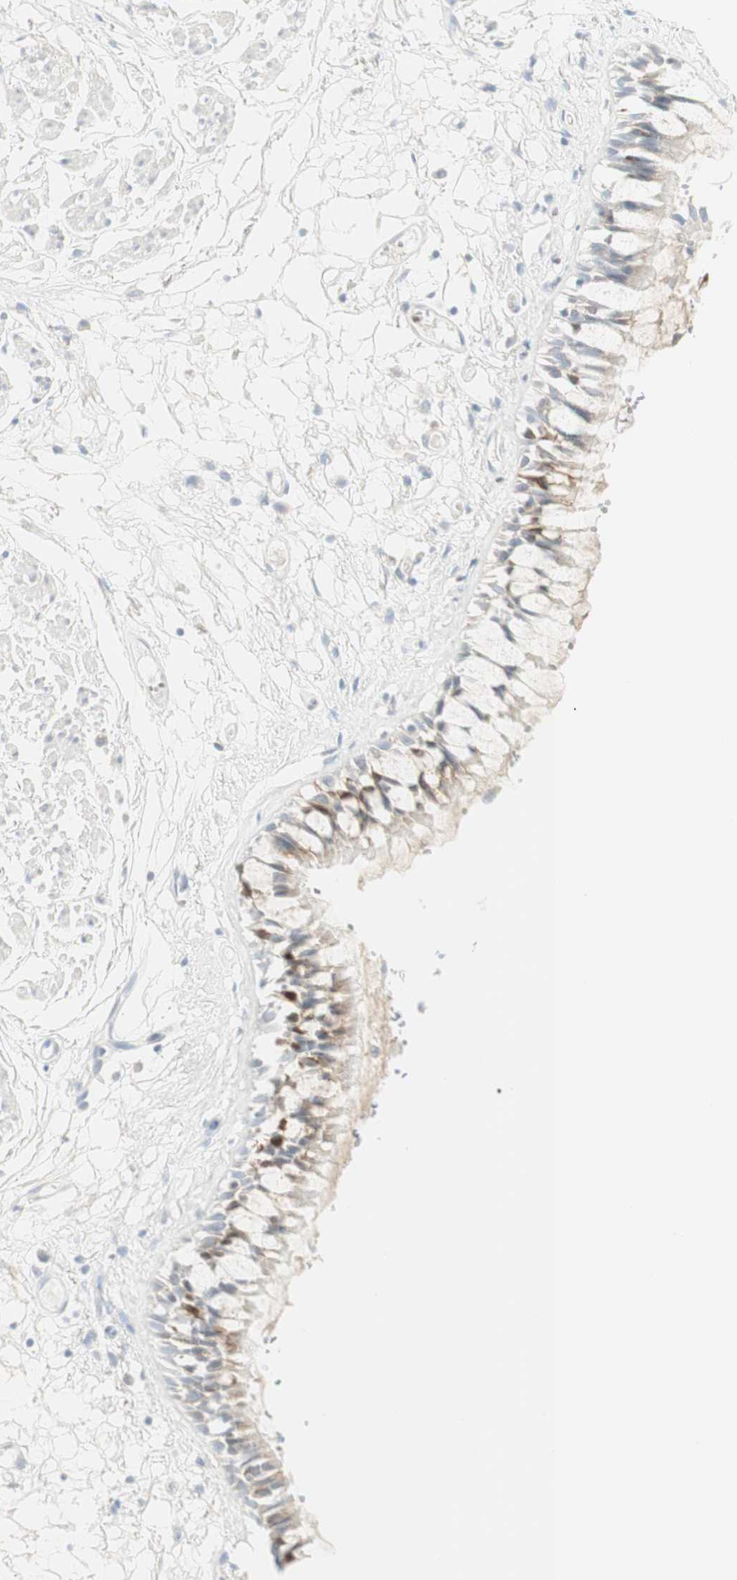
{"staining": {"intensity": "weak", "quantity": ">75%", "location": "cytoplasmic/membranous"}, "tissue": "bronchus", "cell_type": "Respiratory epithelial cells", "image_type": "normal", "snomed": [{"axis": "morphology", "description": "Normal tissue, NOS"}, {"axis": "morphology", "description": "Inflammation, NOS"}, {"axis": "topography", "description": "Cartilage tissue"}, {"axis": "topography", "description": "Lung"}], "caption": "DAB (3,3'-diaminobenzidine) immunohistochemical staining of benign human bronchus displays weak cytoplasmic/membranous protein positivity in about >75% of respiratory epithelial cells. (DAB (3,3'-diaminobenzidine) IHC, brown staining for protein, blue staining for nuclei).", "gene": "MDK", "patient": {"sex": "male", "age": 71}}